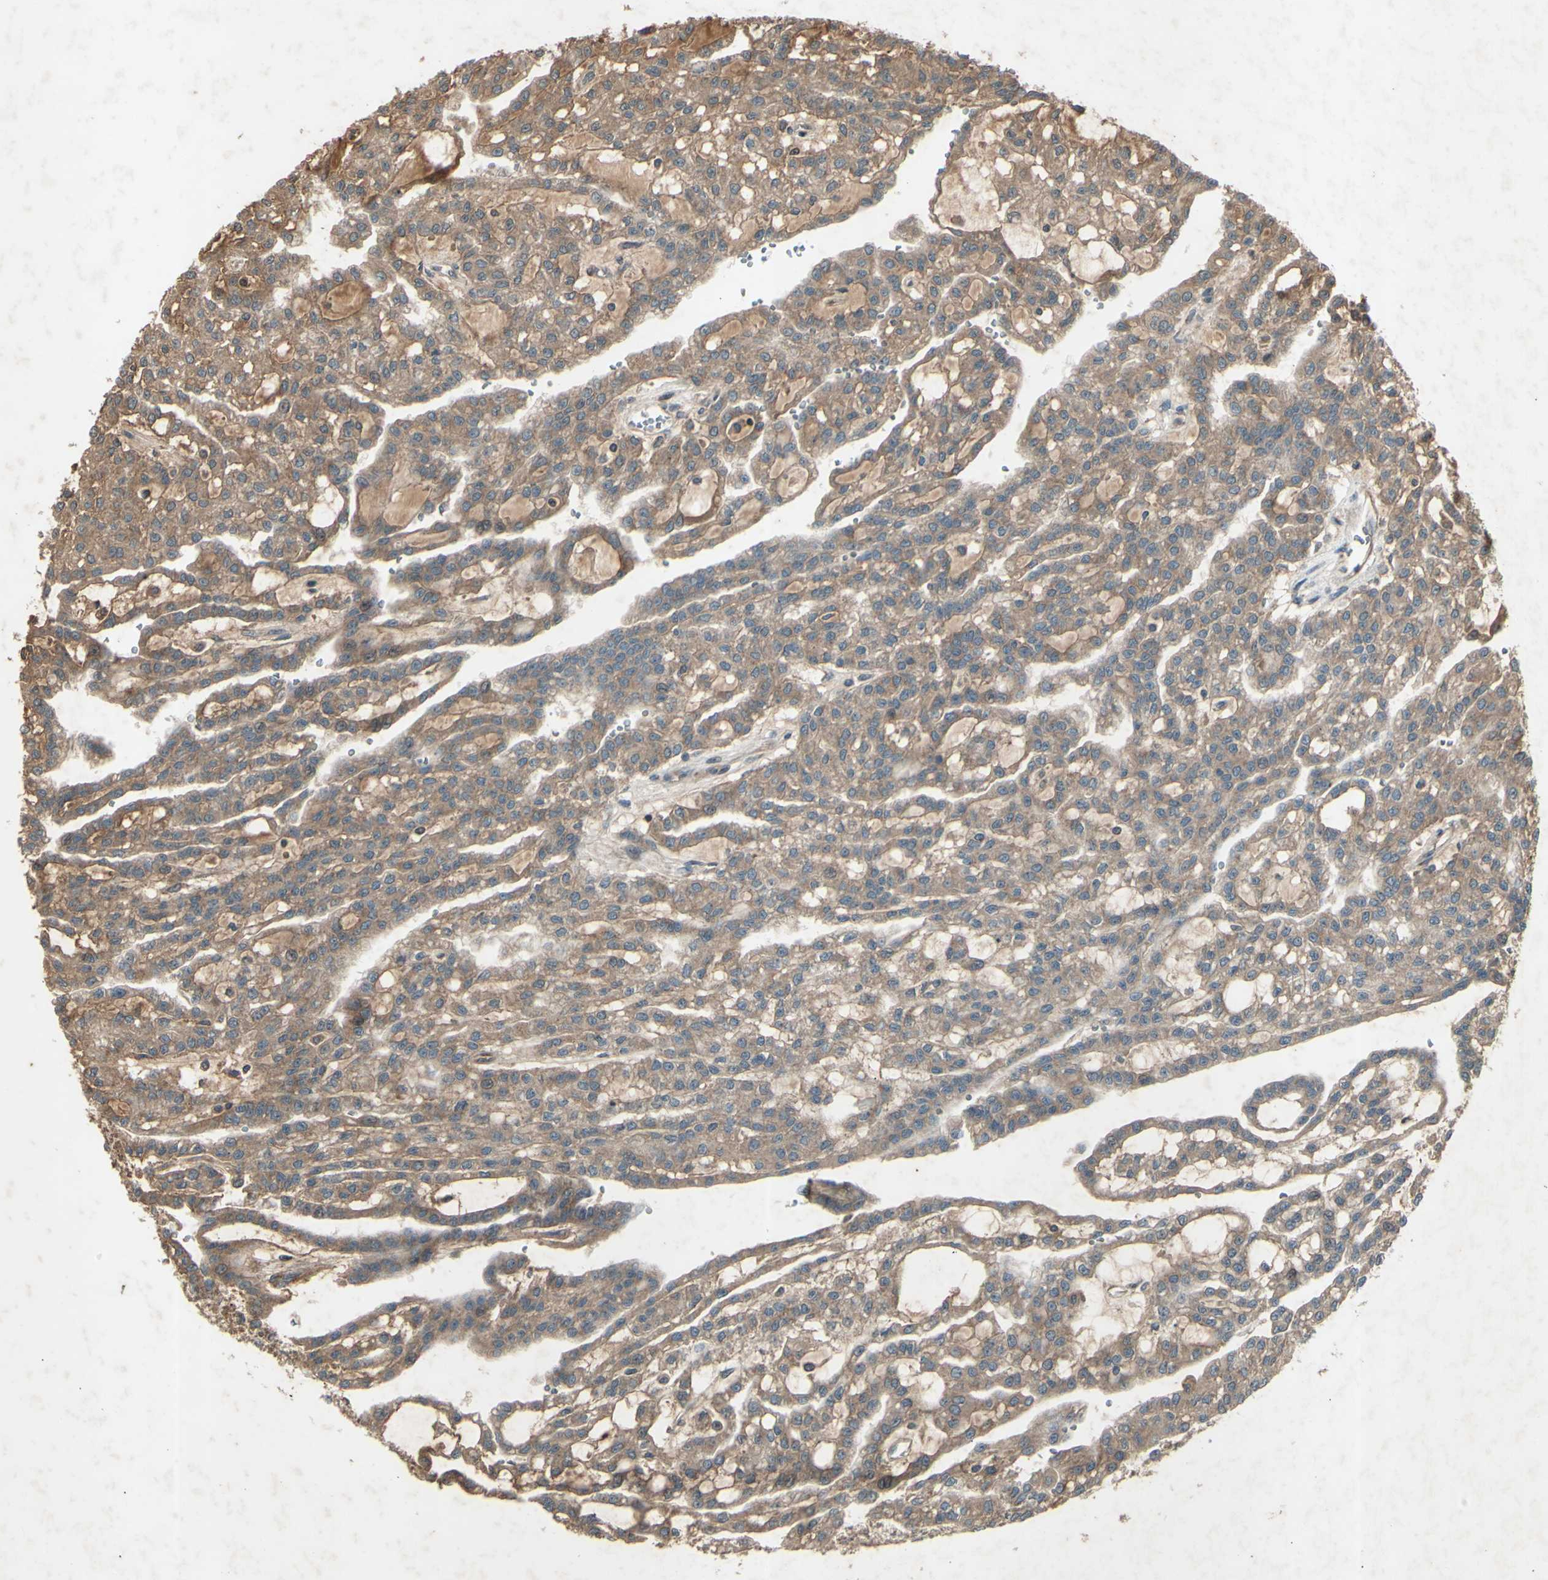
{"staining": {"intensity": "weak", "quantity": ">75%", "location": "cytoplasmic/membranous"}, "tissue": "renal cancer", "cell_type": "Tumor cells", "image_type": "cancer", "snomed": [{"axis": "morphology", "description": "Adenocarcinoma, NOS"}, {"axis": "topography", "description": "Kidney"}], "caption": "IHC micrograph of neoplastic tissue: renal adenocarcinoma stained using IHC exhibits low levels of weak protein expression localized specifically in the cytoplasmic/membranous of tumor cells, appearing as a cytoplasmic/membranous brown color.", "gene": "AP1G1", "patient": {"sex": "male", "age": 63}}